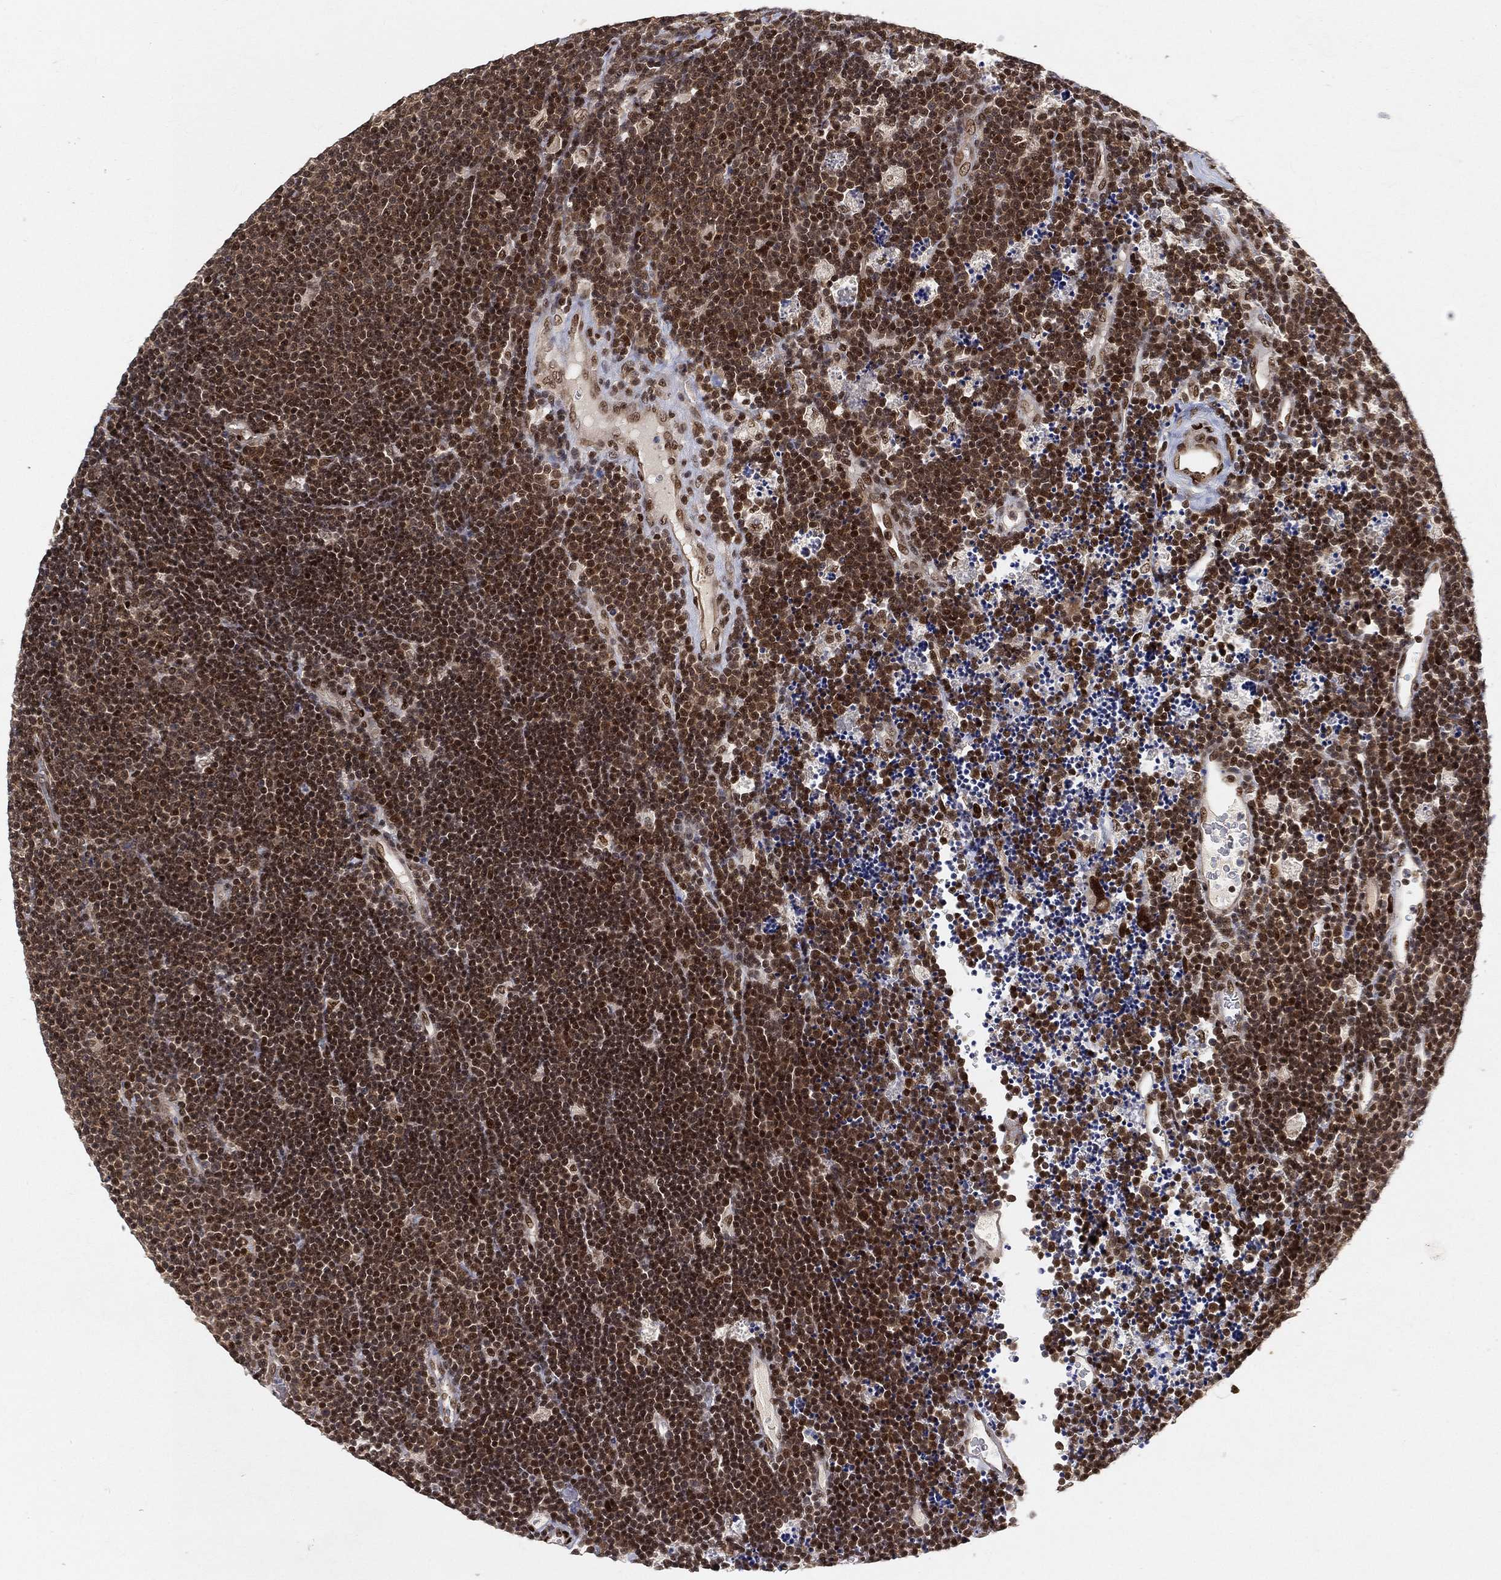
{"staining": {"intensity": "moderate", "quantity": ">75%", "location": "nuclear"}, "tissue": "lymphoma", "cell_type": "Tumor cells", "image_type": "cancer", "snomed": [{"axis": "morphology", "description": "Malignant lymphoma, non-Hodgkin's type, Low grade"}, {"axis": "topography", "description": "Brain"}], "caption": "Lymphoma tissue shows moderate nuclear expression in about >75% of tumor cells", "gene": "CRTC3", "patient": {"sex": "female", "age": 66}}